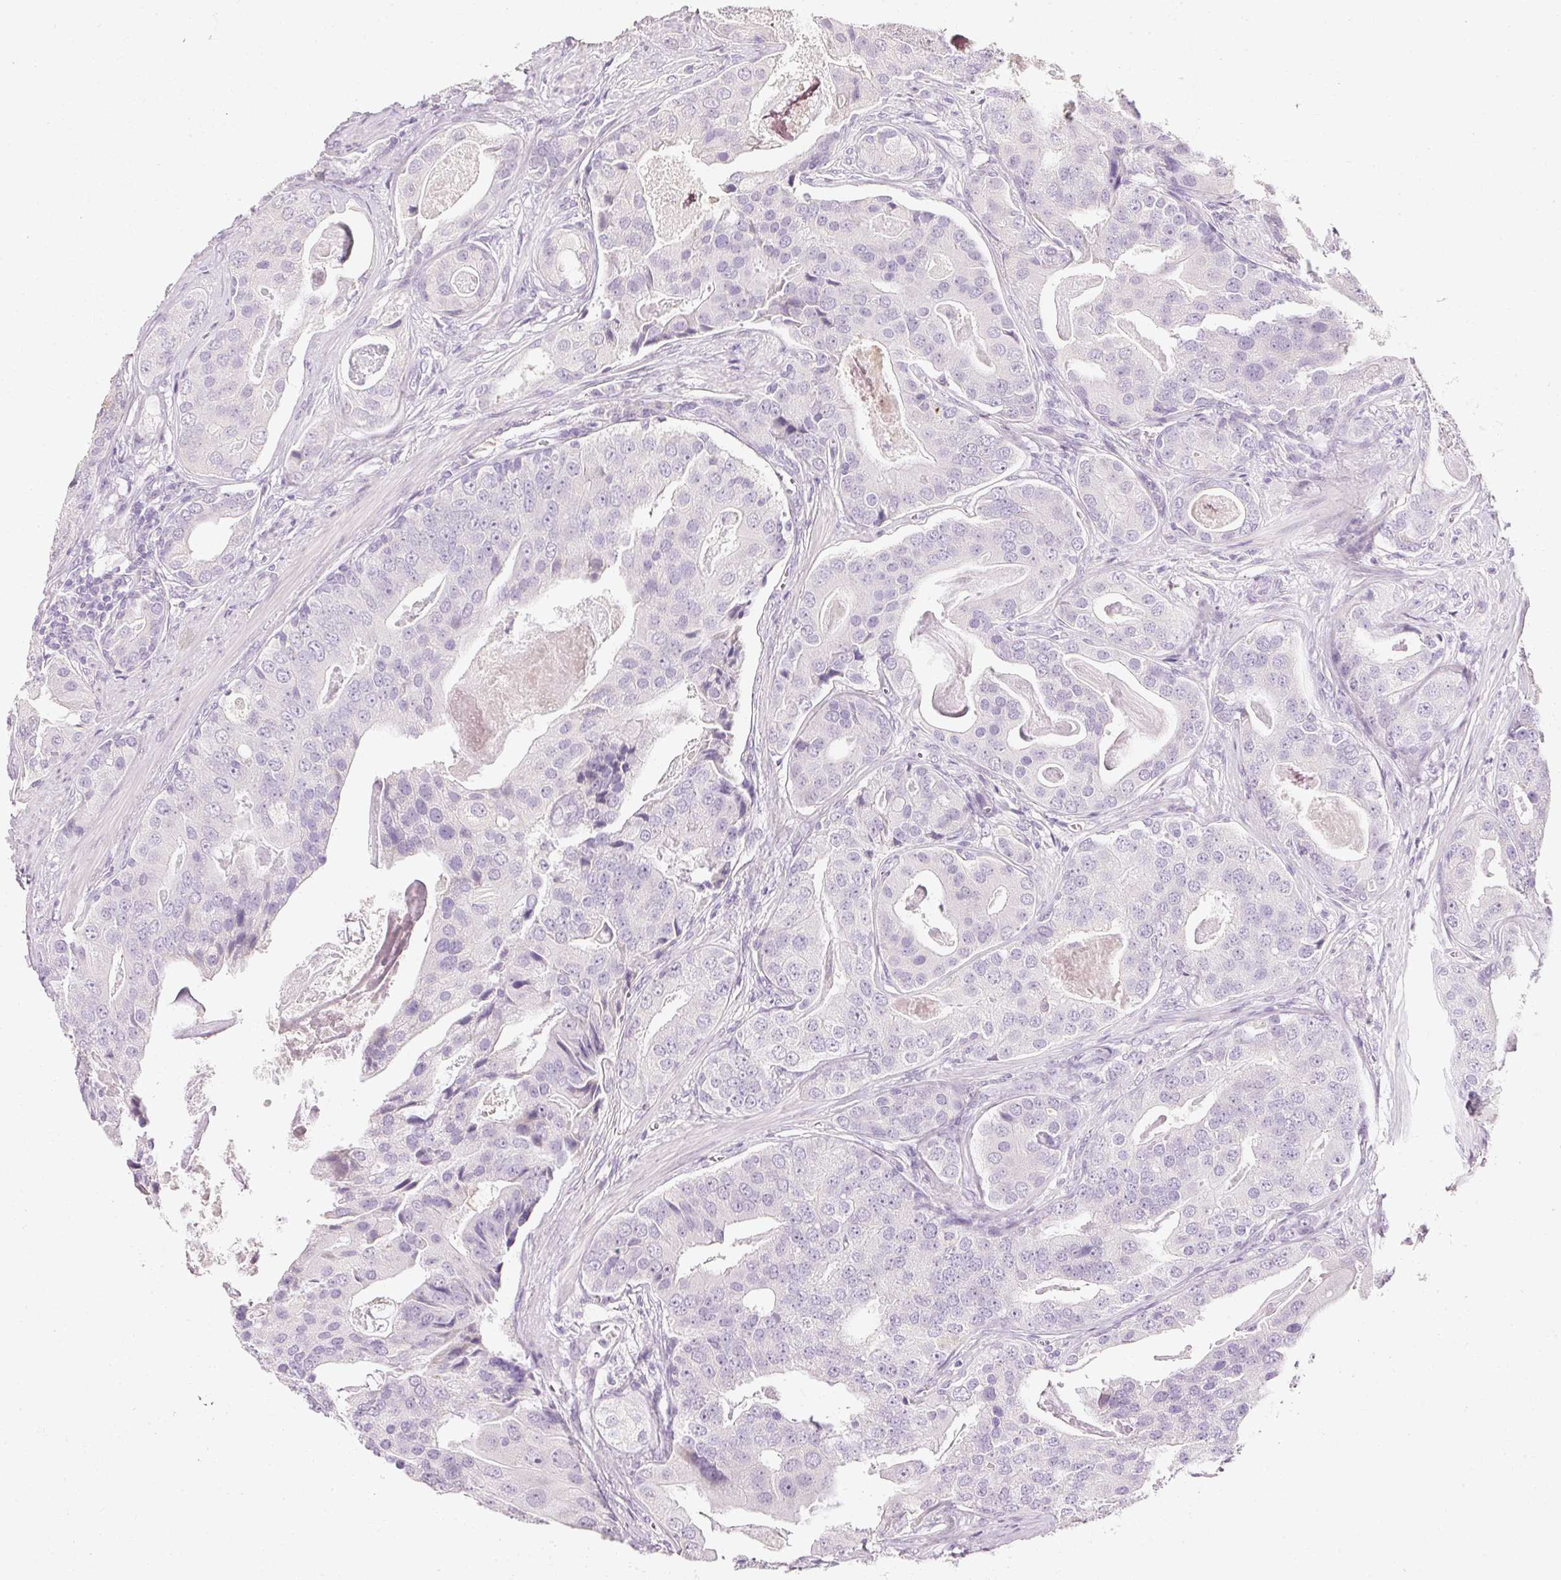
{"staining": {"intensity": "negative", "quantity": "none", "location": "none"}, "tissue": "prostate cancer", "cell_type": "Tumor cells", "image_type": "cancer", "snomed": [{"axis": "morphology", "description": "Adenocarcinoma, High grade"}, {"axis": "topography", "description": "Prostate"}], "caption": "Prostate cancer was stained to show a protein in brown. There is no significant positivity in tumor cells.", "gene": "ELAVL3", "patient": {"sex": "male", "age": 71}}